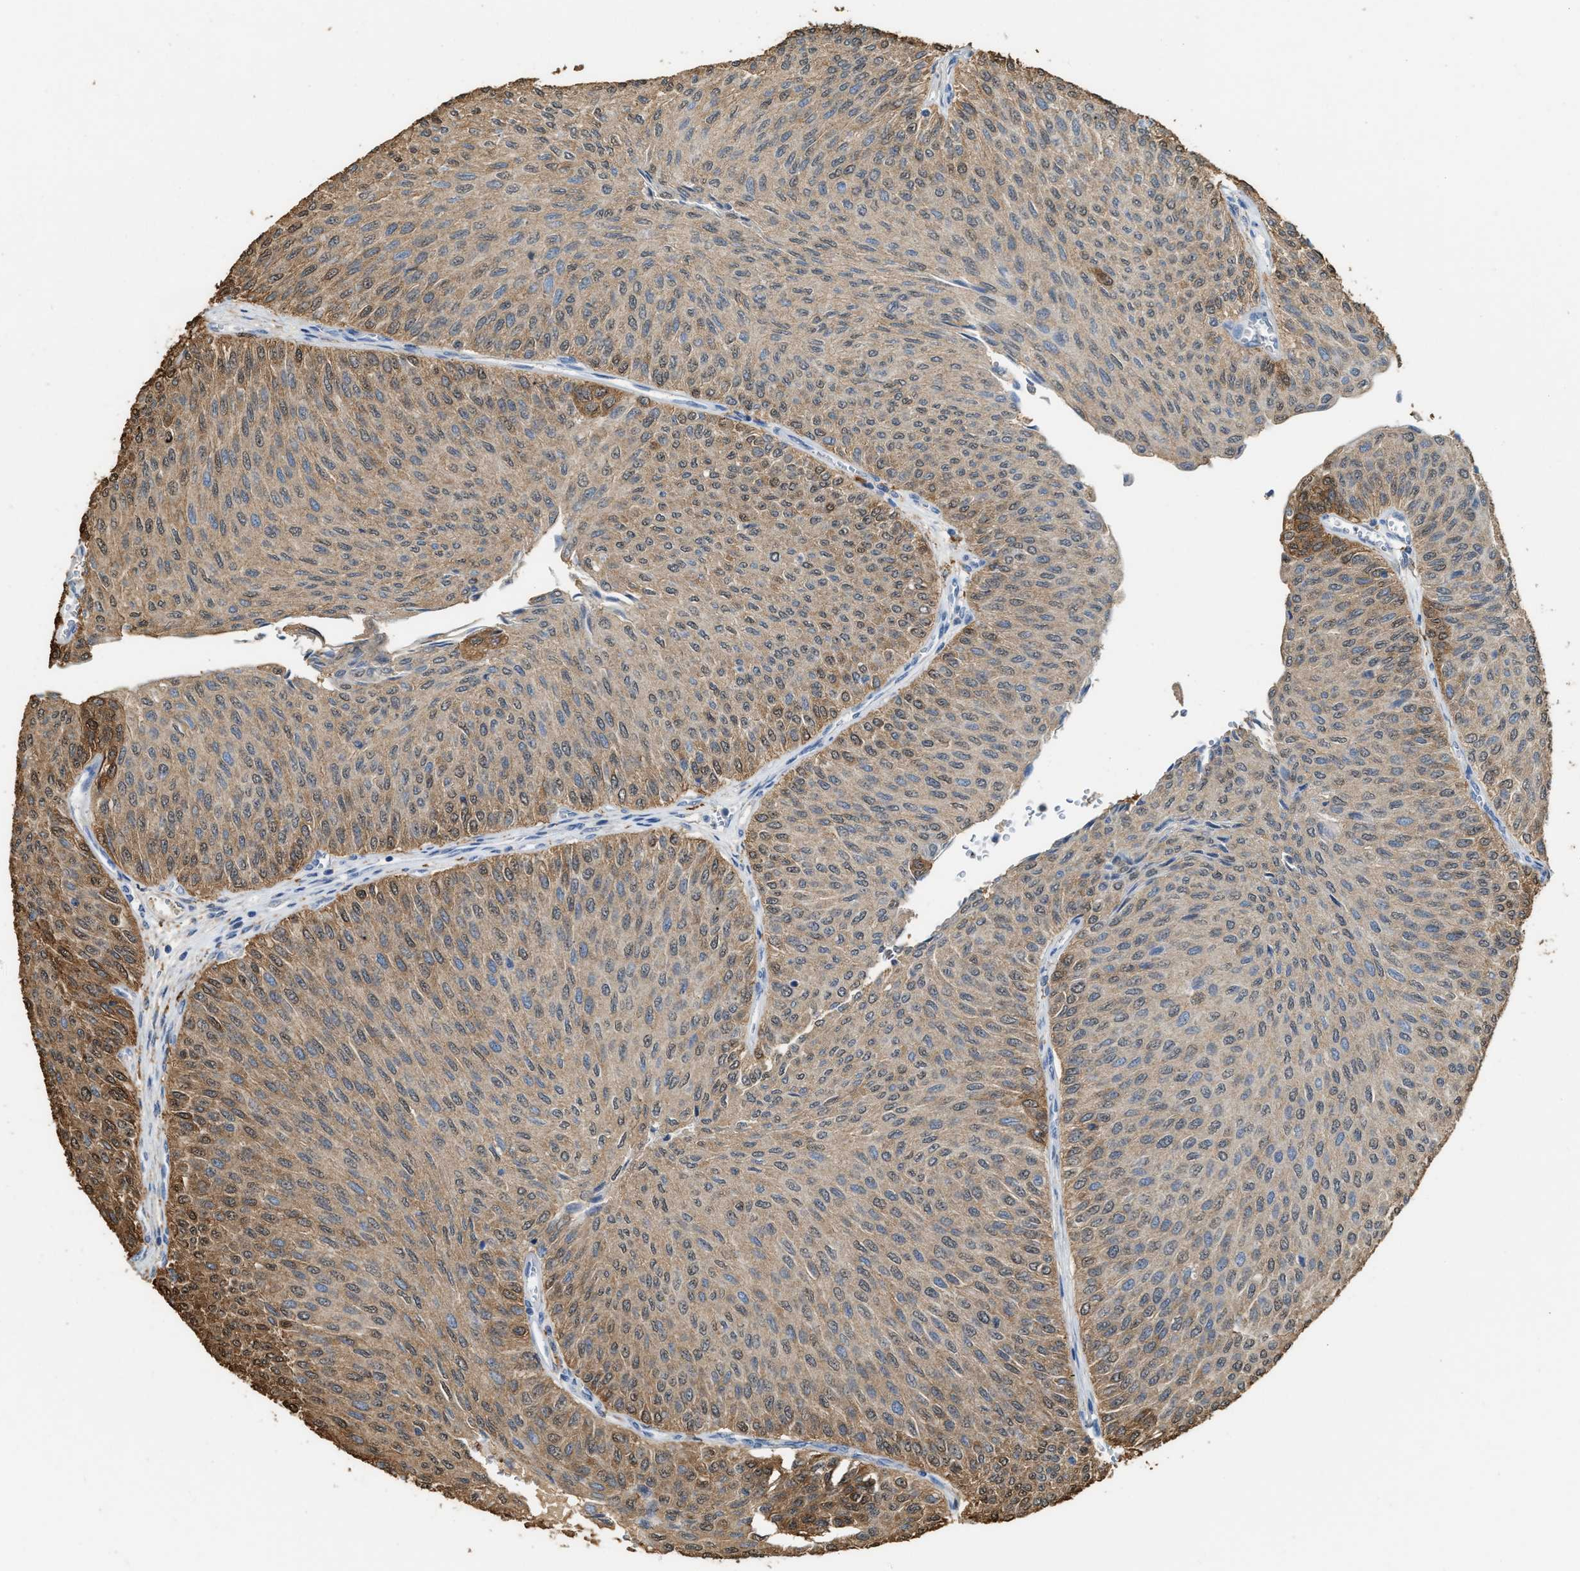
{"staining": {"intensity": "moderate", "quantity": ">75%", "location": "cytoplasmic/membranous"}, "tissue": "urothelial cancer", "cell_type": "Tumor cells", "image_type": "cancer", "snomed": [{"axis": "morphology", "description": "Urothelial carcinoma, Low grade"}, {"axis": "topography", "description": "Urinary bladder"}], "caption": "Tumor cells demonstrate medium levels of moderate cytoplasmic/membranous positivity in about >75% of cells in urothelial cancer.", "gene": "GCN1", "patient": {"sex": "male", "age": 78}}